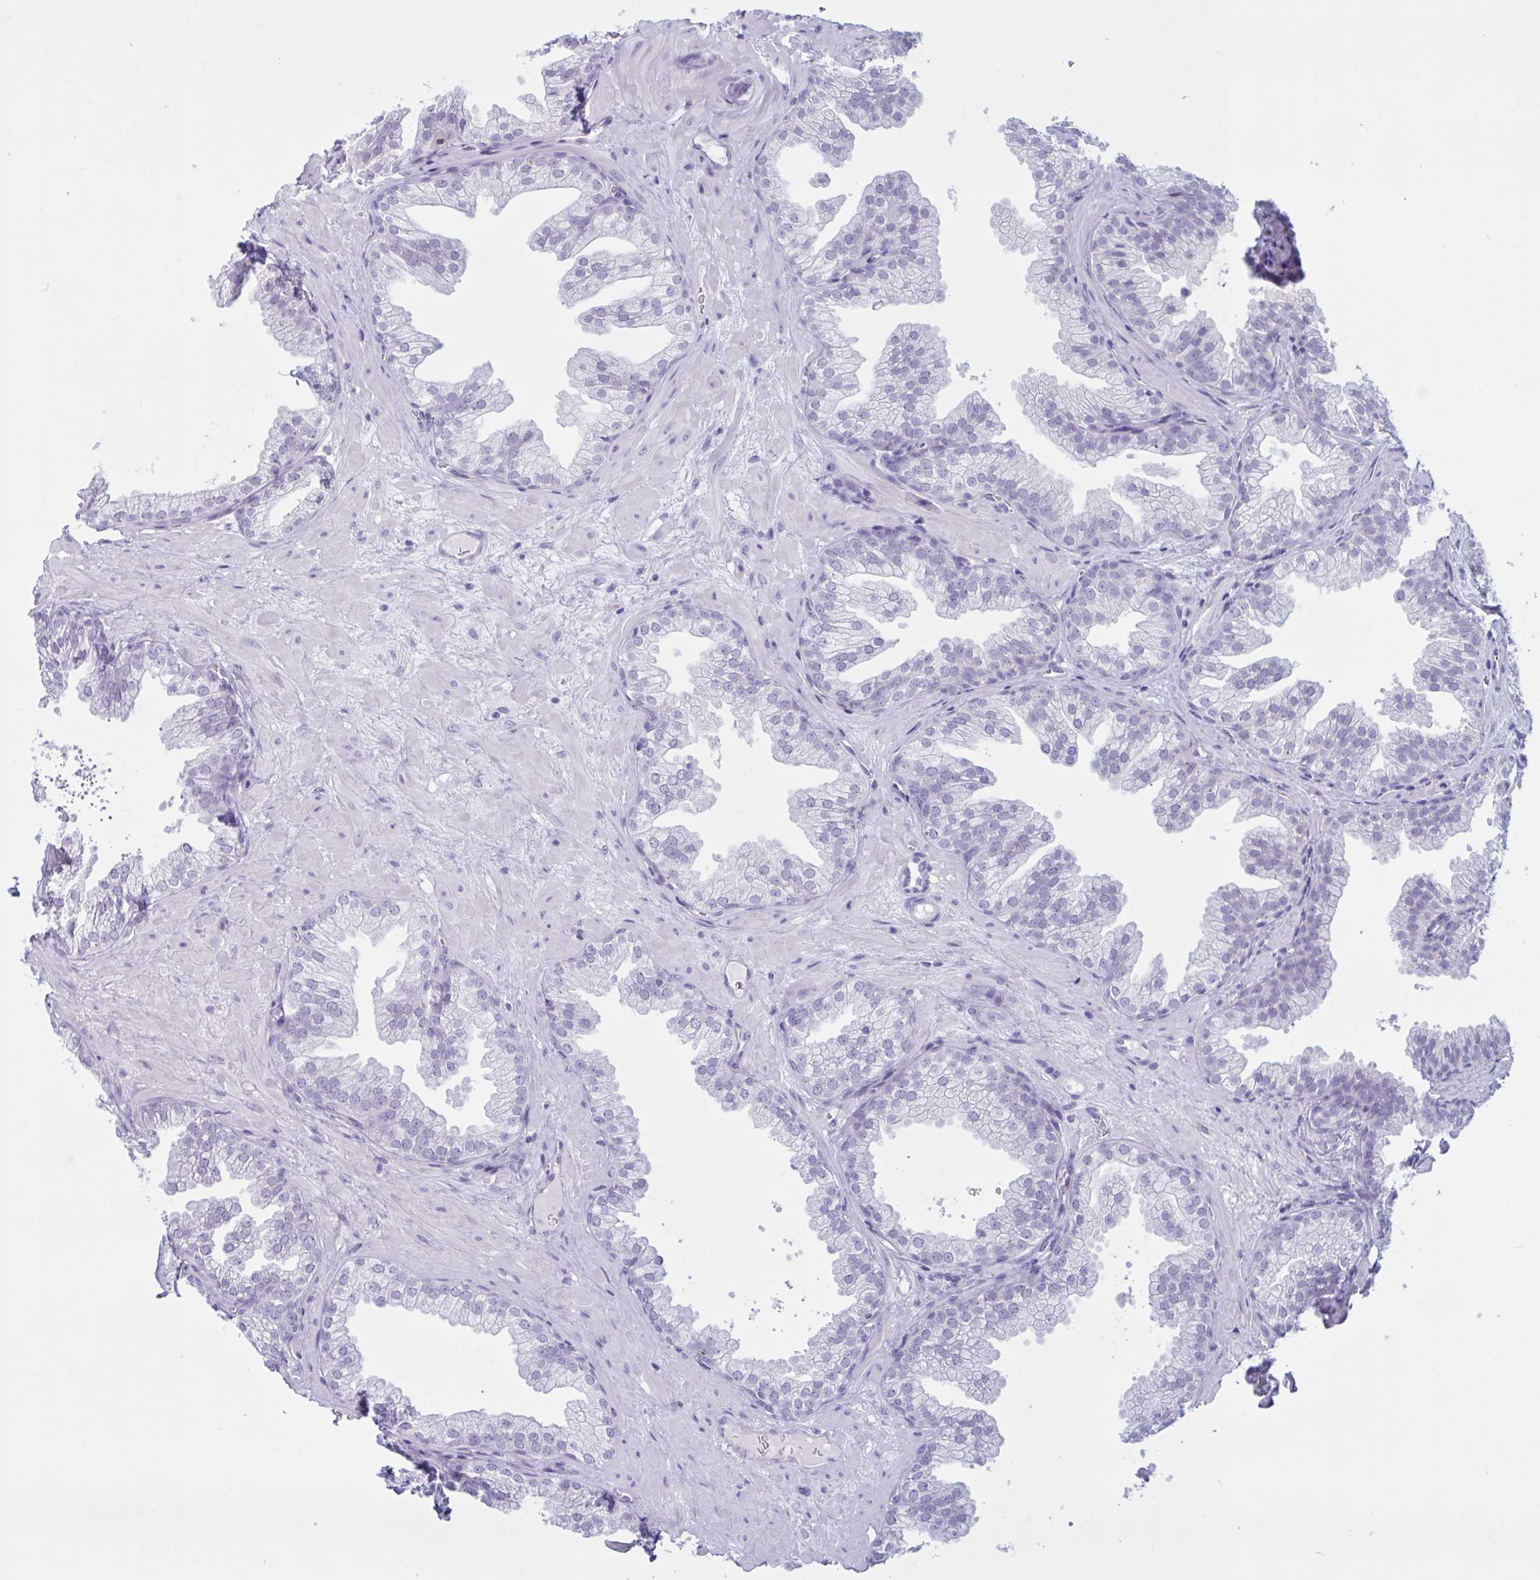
{"staining": {"intensity": "negative", "quantity": "none", "location": "none"}, "tissue": "prostate", "cell_type": "Glandular cells", "image_type": "normal", "snomed": [{"axis": "morphology", "description": "Normal tissue, NOS"}, {"axis": "topography", "description": "Prostate"}], "caption": "The IHC photomicrograph has no significant expression in glandular cells of prostate.", "gene": "XCL1", "patient": {"sex": "male", "age": 37}}